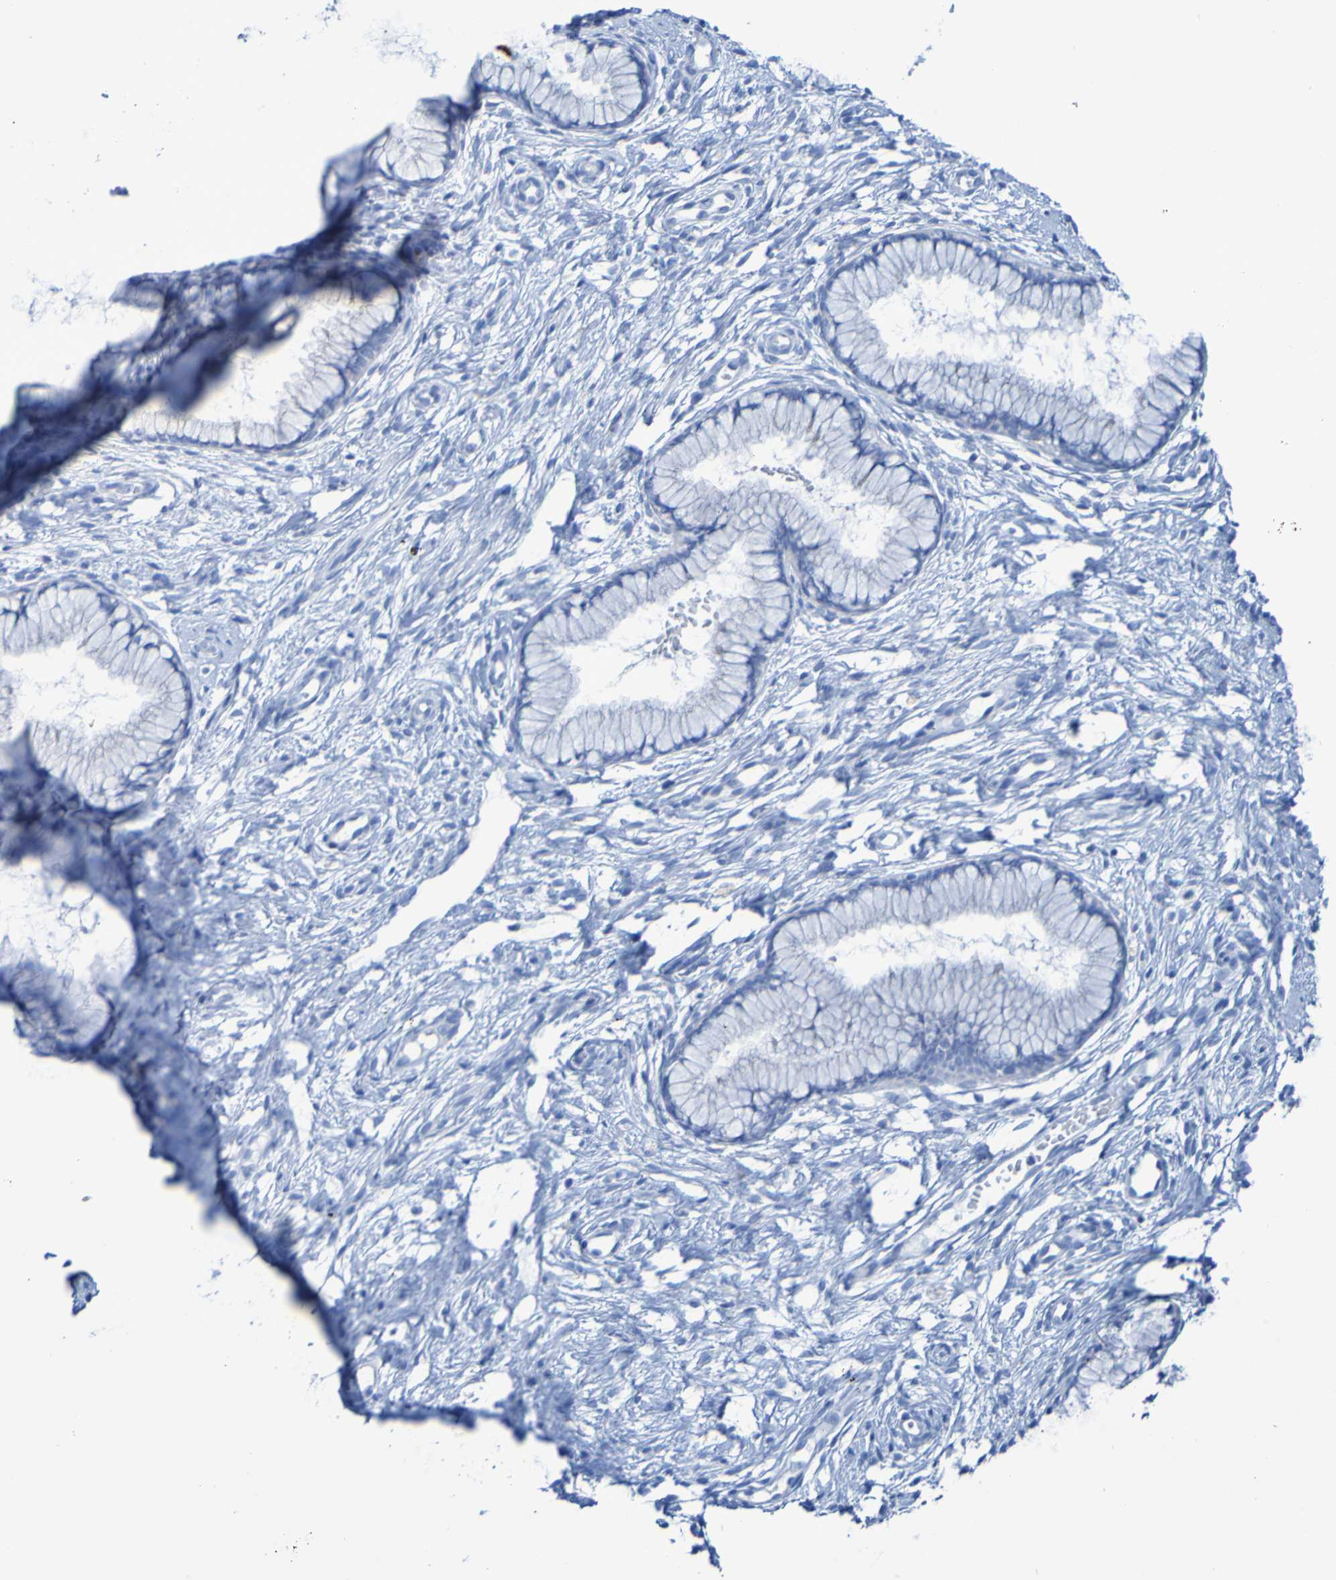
{"staining": {"intensity": "negative", "quantity": "none", "location": "none"}, "tissue": "cervix", "cell_type": "Glandular cells", "image_type": "normal", "snomed": [{"axis": "morphology", "description": "Normal tissue, NOS"}, {"axis": "topography", "description": "Cervix"}], "caption": "Human cervix stained for a protein using immunohistochemistry (IHC) shows no staining in glandular cells.", "gene": "ACMSD", "patient": {"sex": "female", "age": 65}}